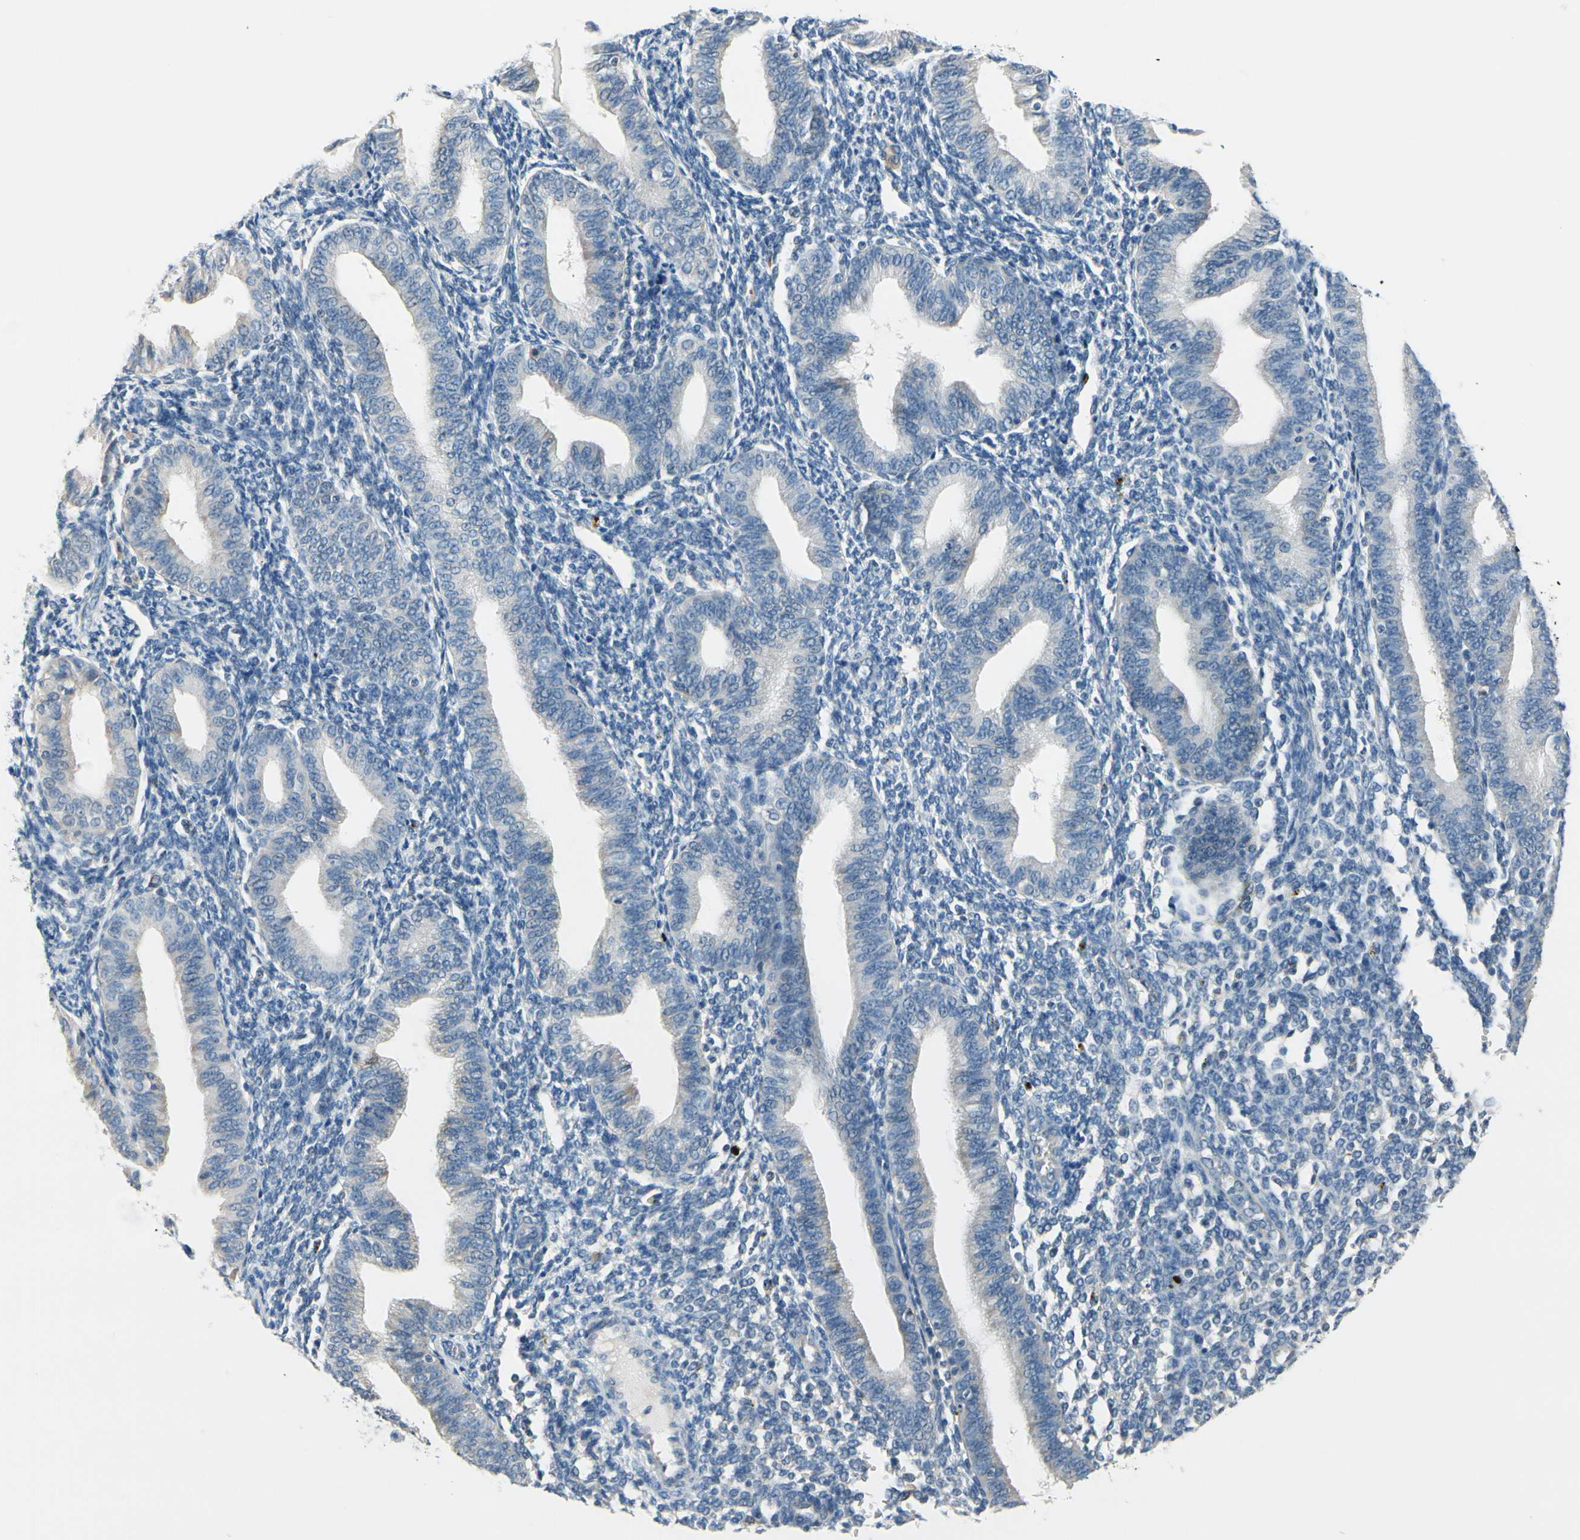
{"staining": {"intensity": "negative", "quantity": "none", "location": "none"}, "tissue": "endometrium", "cell_type": "Cells in endometrial stroma", "image_type": "normal", "snomed": [{"axis": "morphology", "description": "Normal tissue, NOS"}, {"axis": "topography", "description": "Endometrium"}], "caption": "The micrograph shows no significant expression in cells in endometrial stroma of endometrium.", "gene": "CKAP2", "patient": {"sex": "female", "age": 61}}